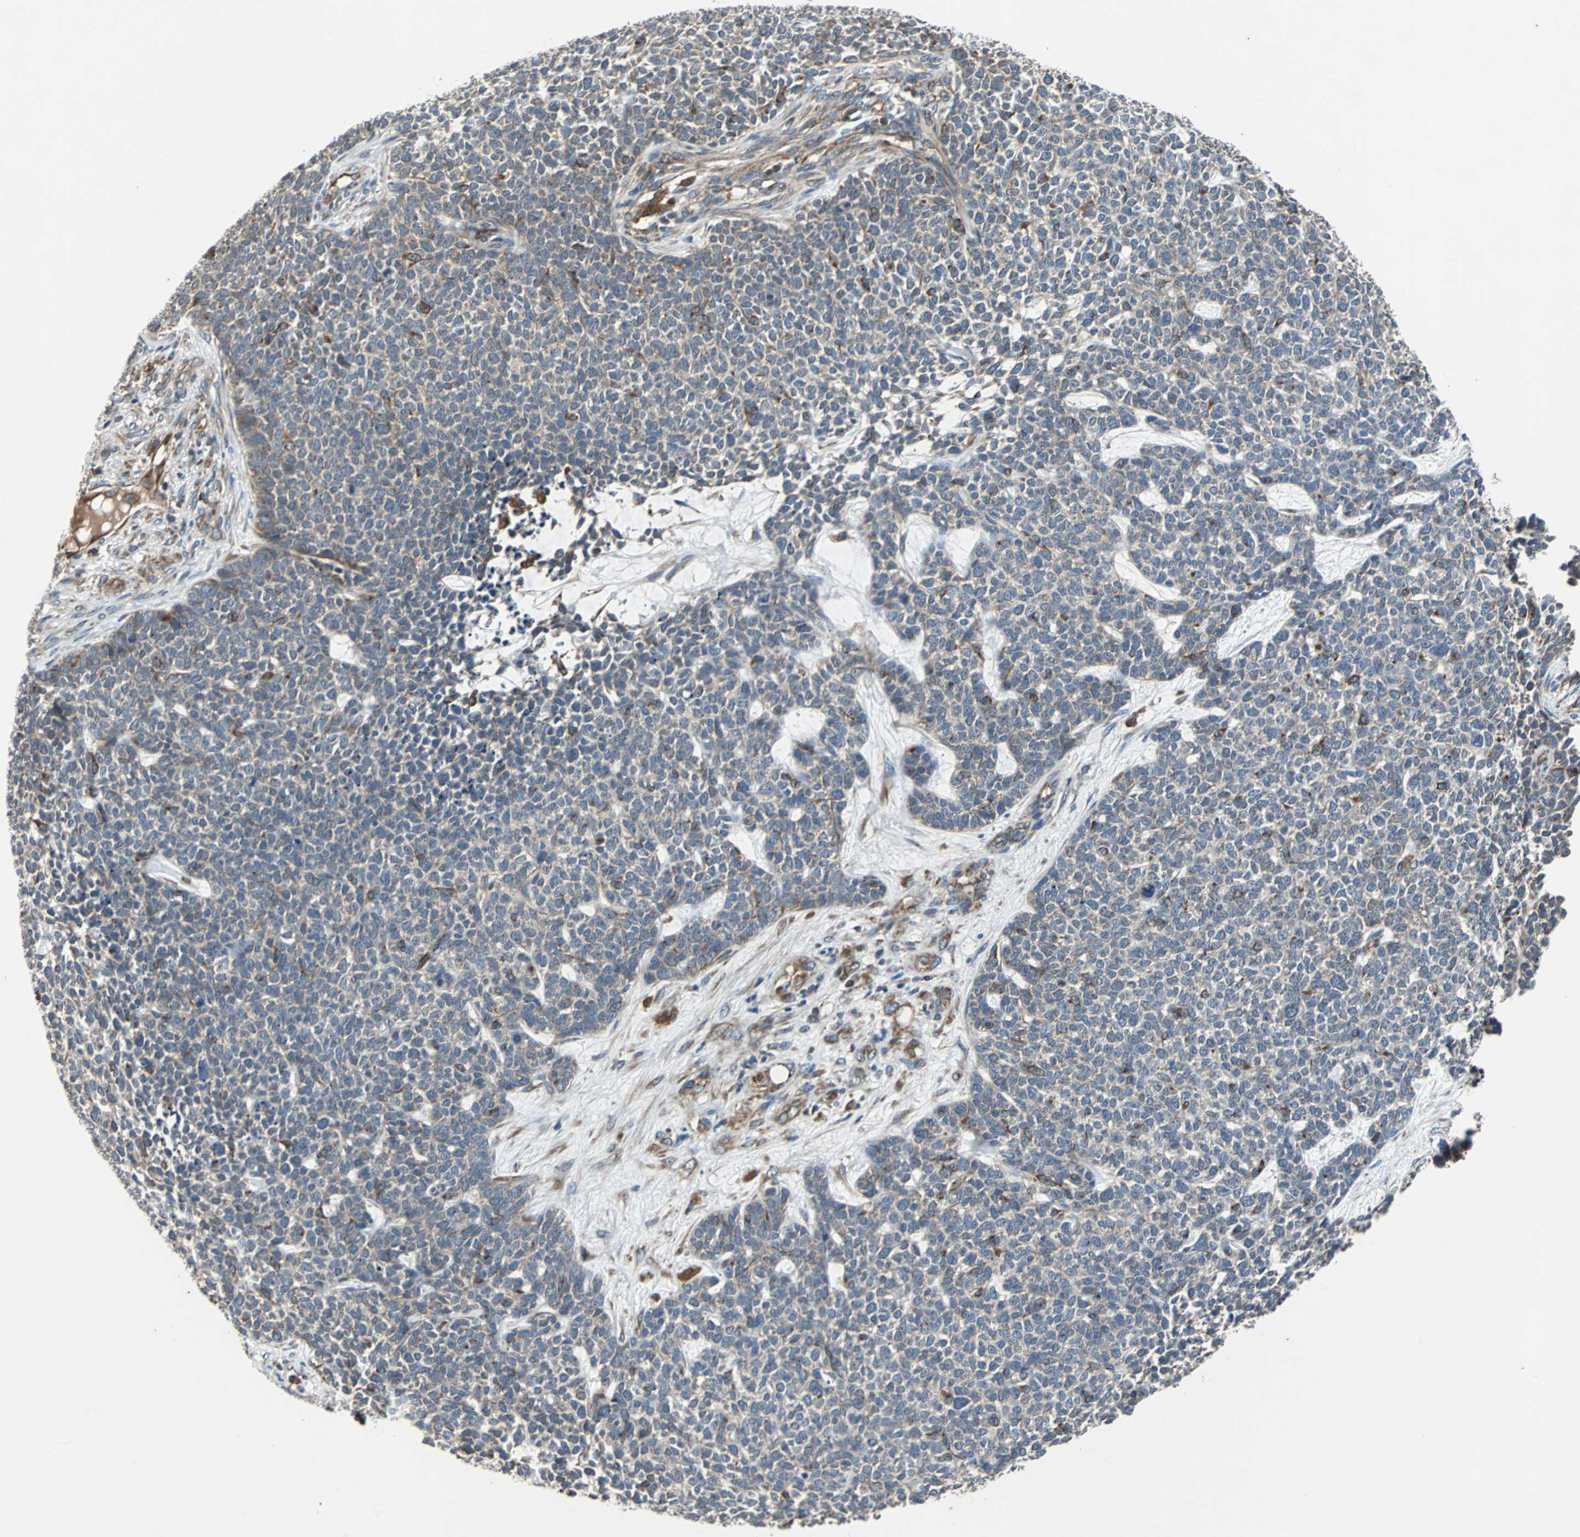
{"staining": {"intensity": "negative", "quantity": "none", "location": "none"}, "tissue": "skin cancer", "cell_type": "Tumor cells", "image_type": "cancer", "snomed": [{"axis": "morphology", "description": "Basal cell carcinoma"}, {"axis": "topography", "description": "Skin"}], "caption": "This image is of skin basal cell carcinoma stained with IHC to label a protein in brown with the nuclei are counter-stained blue. There is no expression in tumor cells.", "gene": "ACTR3", "patient": {"sex": "female", "age": 84}}